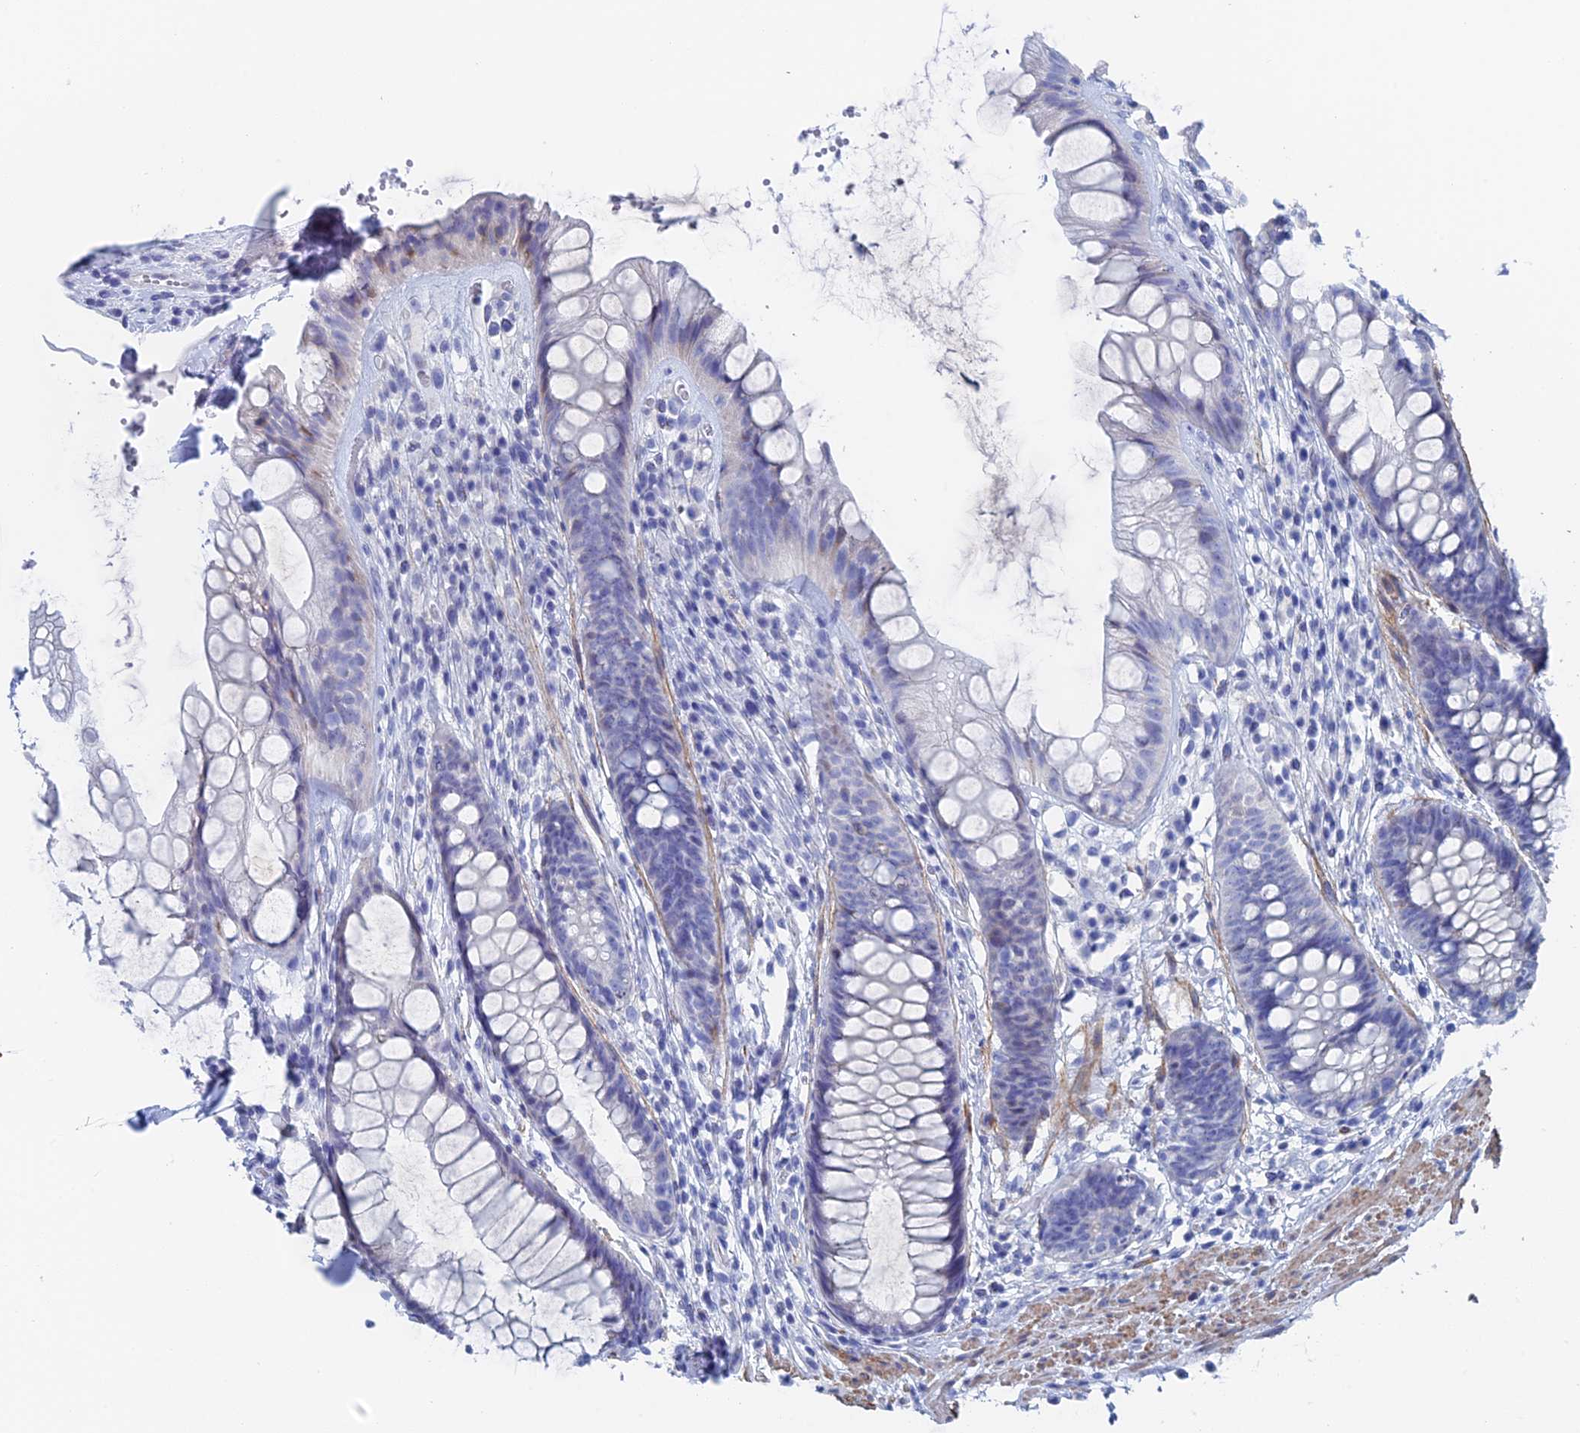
{"staining": {"intensity": "negative", "quantity": "none", "location": "none"}, "tissue": "rectum", "cell_type": "Glandular cells", "image_type": "normal", "snomed": [{"axis": "morphology", "description": "Normal tissue, NOS"}, {"axis": "topography", "description": "Rectum"}], "caption": "DAB (3,3'-diaminobenzidine) immunohistochemical staining of normal rectum displays no significant staining in glandular cells.", "gene": "KCNK18", "patient": {"sex": "male", "age": 74}}